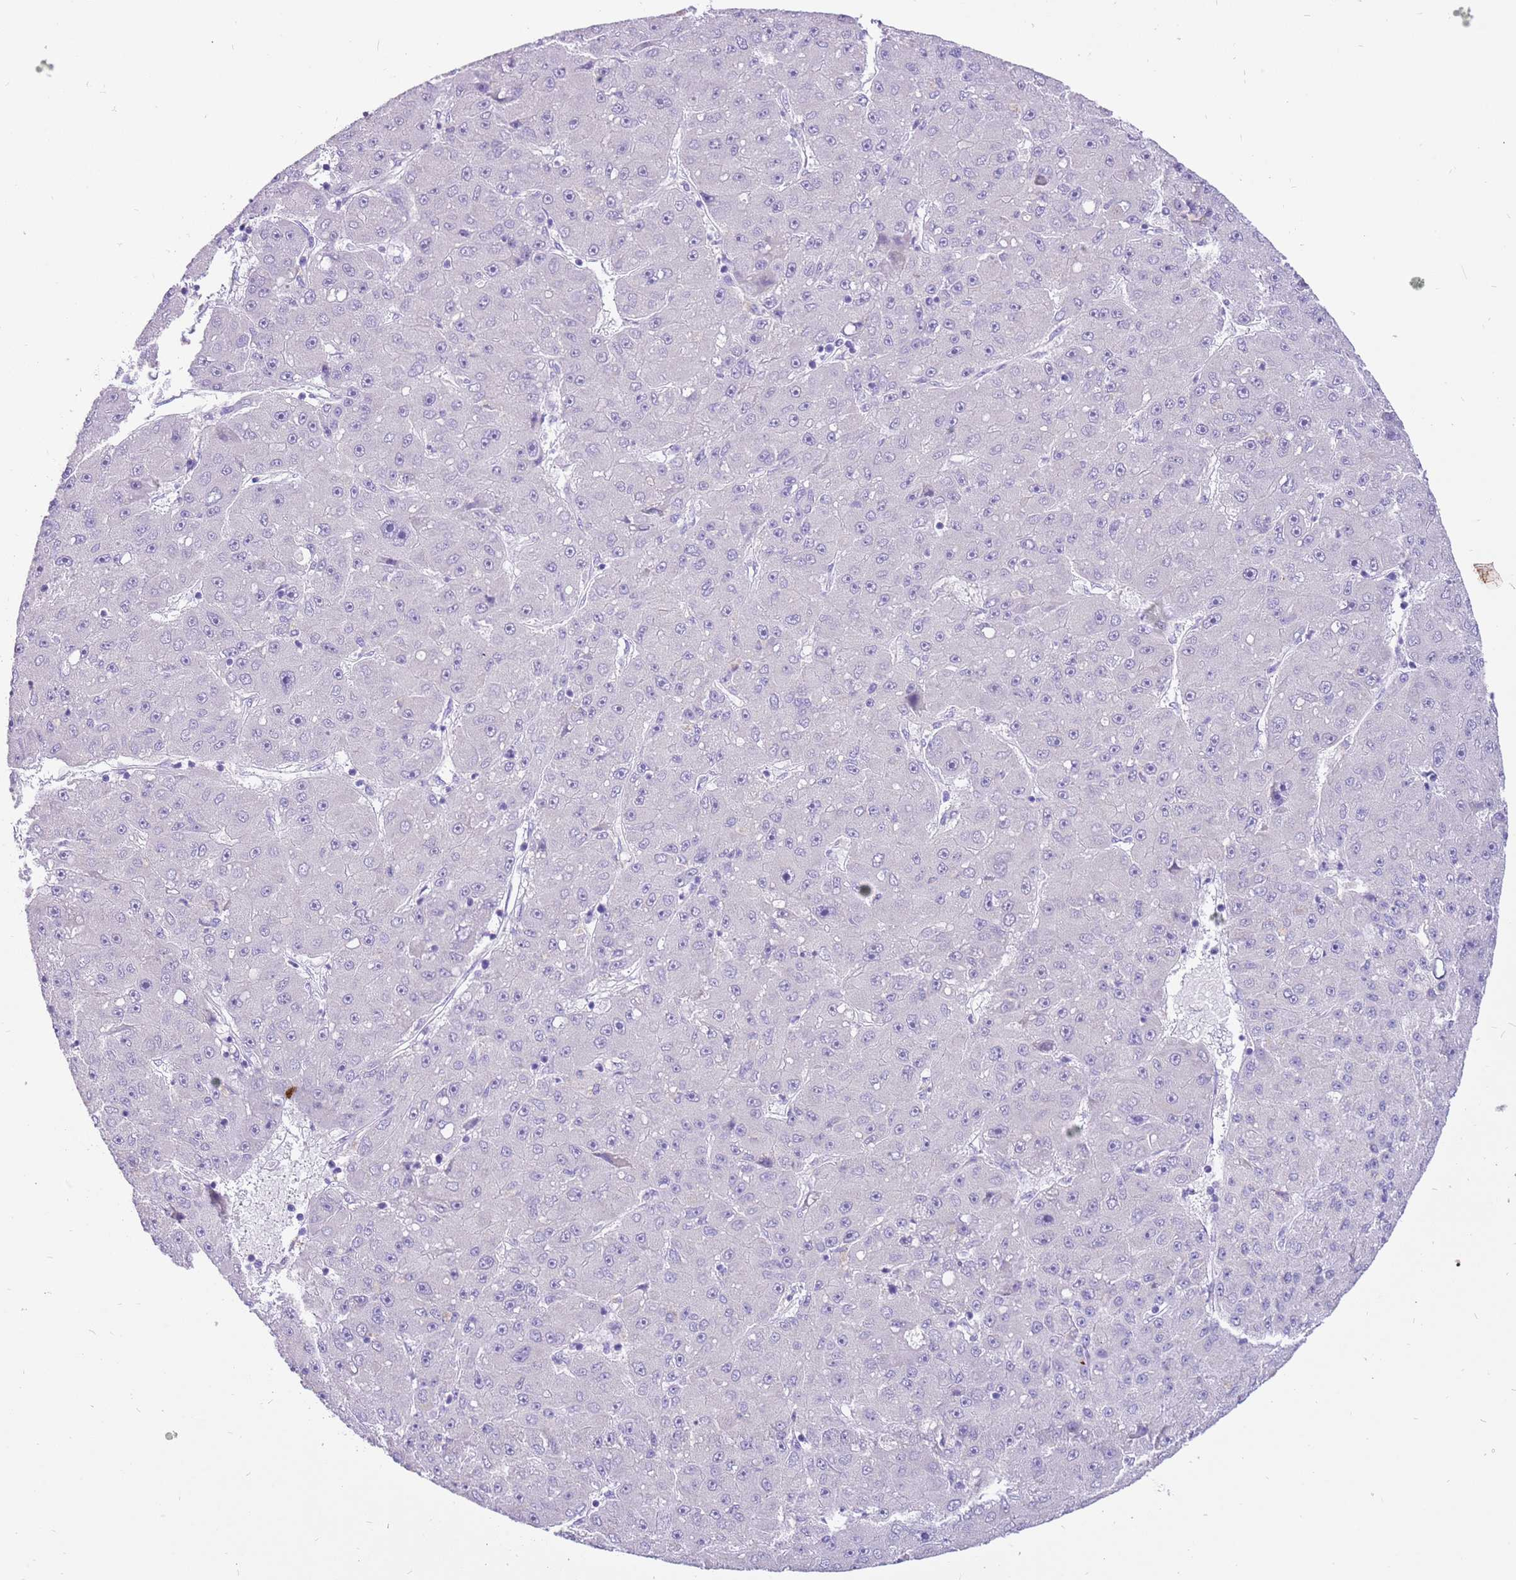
{"staining": {"intensity": "negative", "quantity": "none", "location": "none"}, "tissue": "liver cancer", "cell_type": "Tumor cells", "image_type": "cancer", "snomed": [{"axis": "morphology", "description": "Carcinoma, Hepatocellular, NOS"}, {"axis": "topography", "description": "Liver"}], "caption": "Liver cancer was stained to show a protein in brown. There is no significant positivity in tumor cells. Brightfield microscopy of immunohistochemistry stained with DAB (brown) and hematoxylin (blue), captured at high magnification.", "gene": "R3HDM4", "patient": {"sex": "male", "age": 67}}